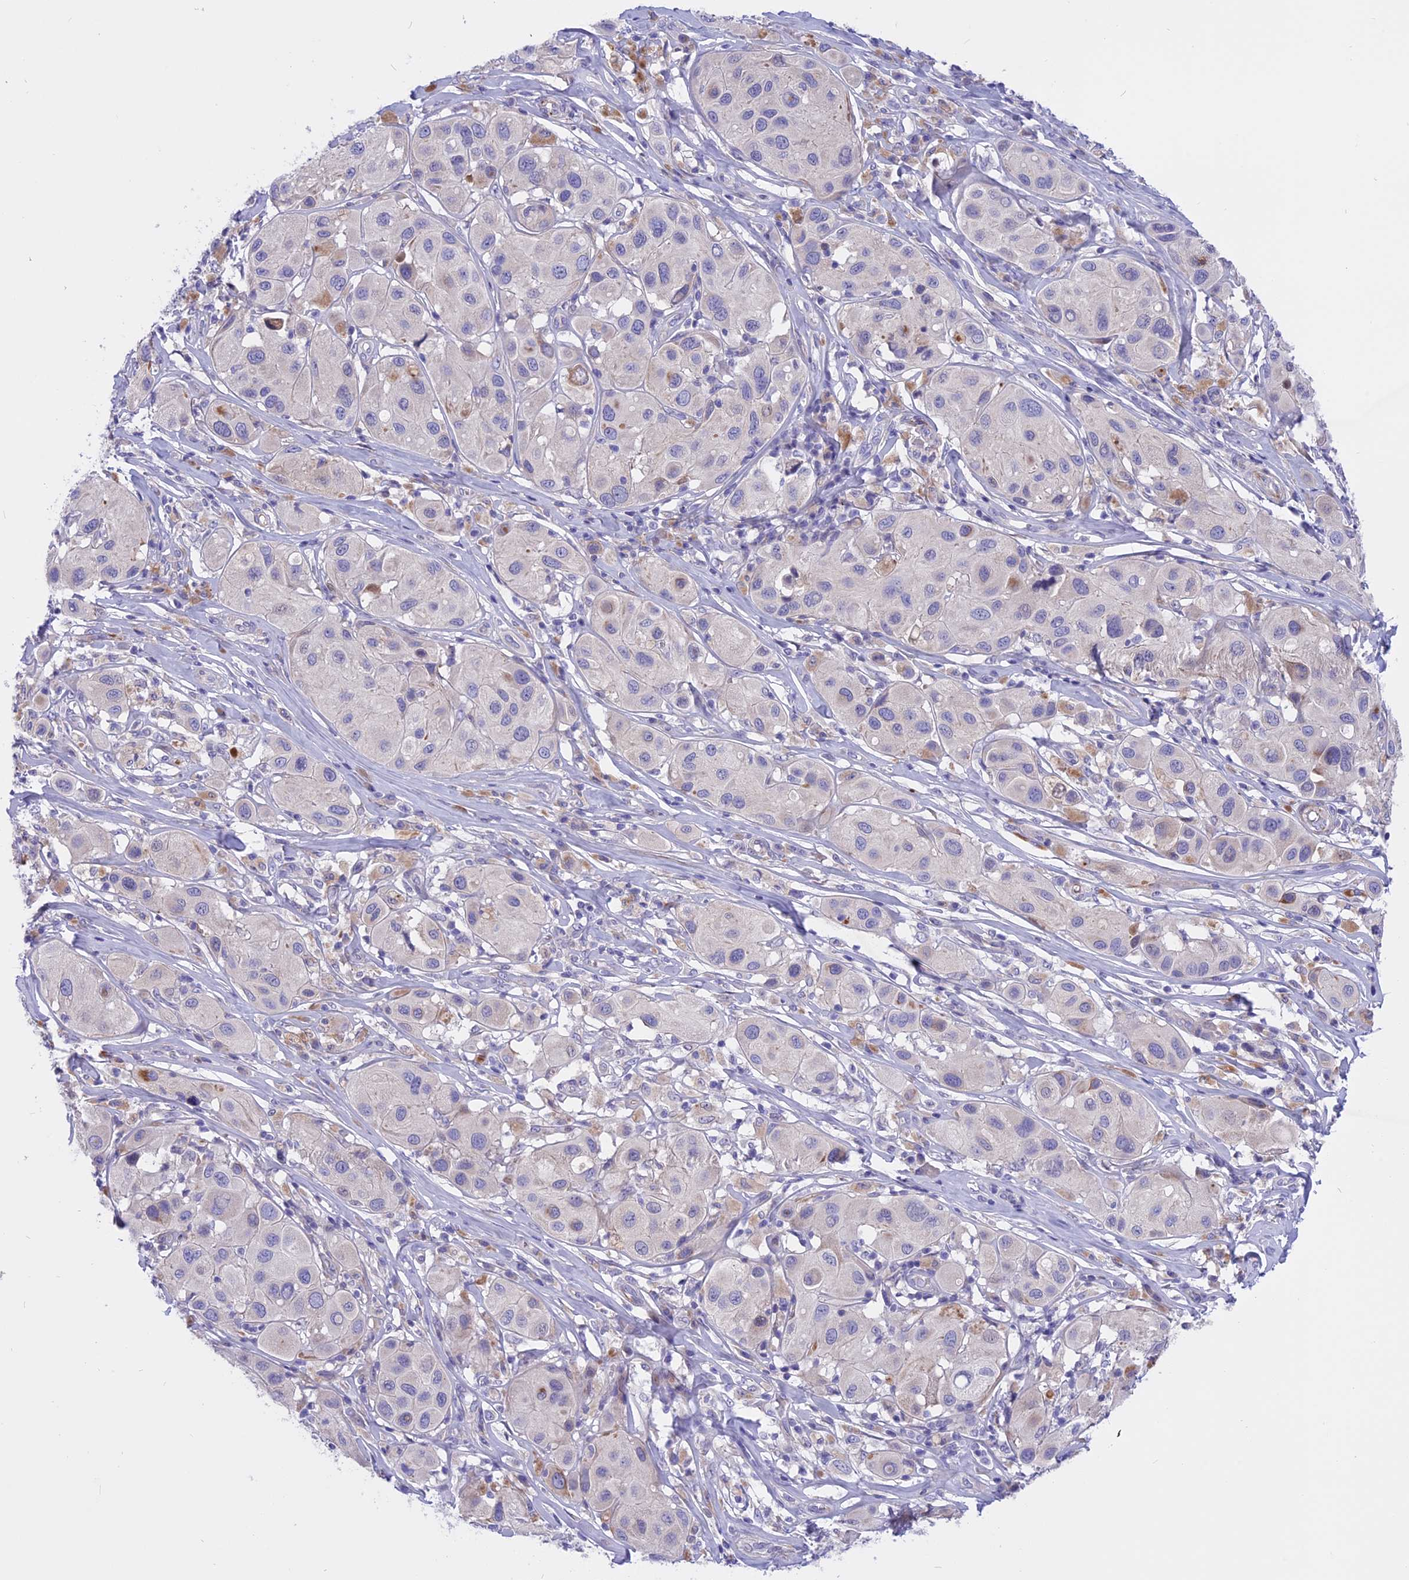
{"staining": {"intensity": "negative", "quantity": "none", "location": "none"}, "tissue": "melanoma", "cell_type": "Tumor cells", "image_type": "cancer", "snomed": [{"axis": "morphology", "description": "Malignant melanoma, Metastatic site"}, {"axis": "topography", "description": "Skin"}], "caption": "Tumor cells are negative for protein expression in human malignant melanoma (metastatic site).", "gene": "TMEM138", "patient": {"sex": "male", "age": 41}}